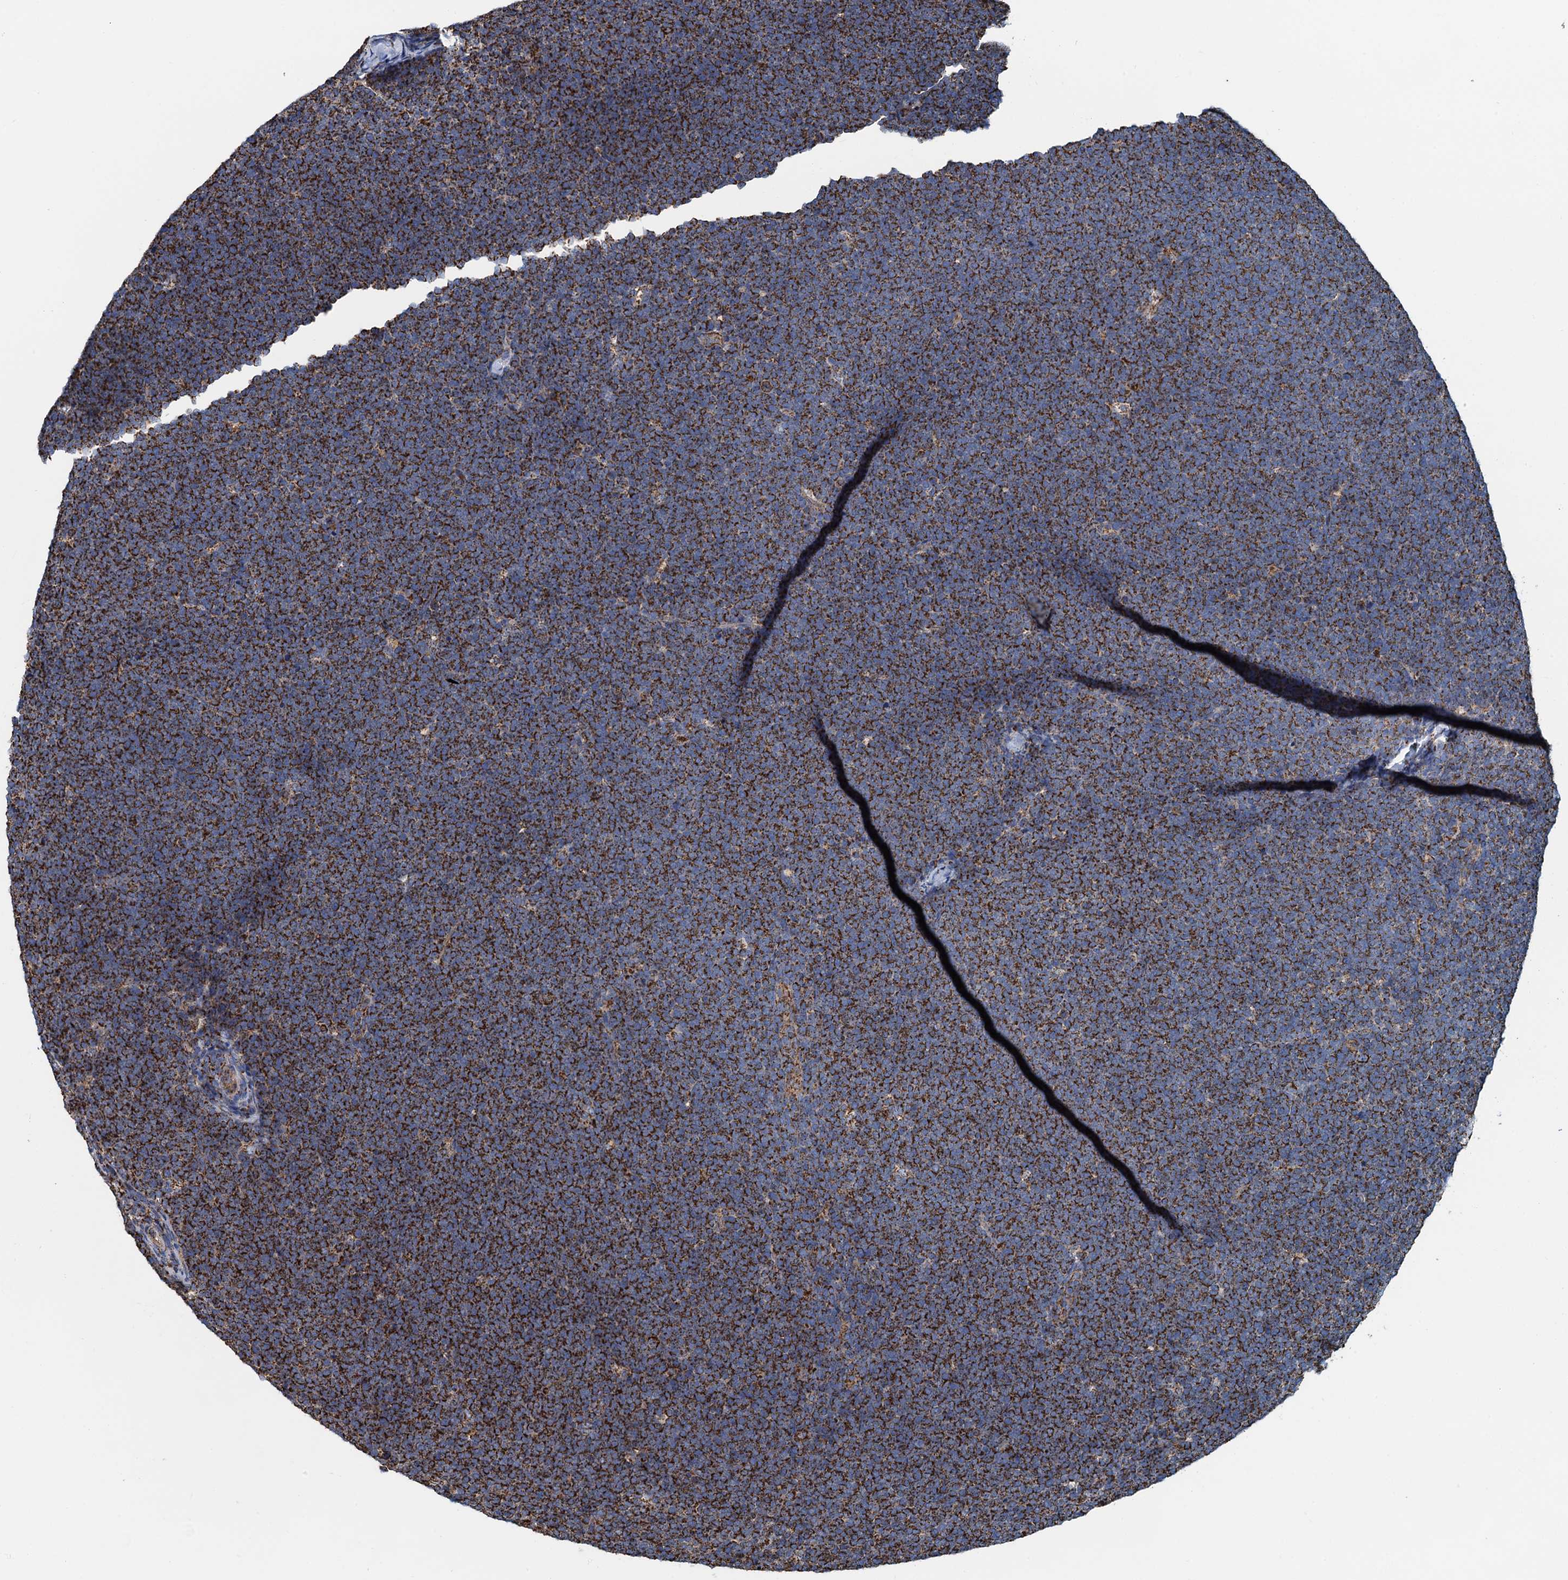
{"staining": {"intensity": "strong", "quantity": ">75%", "location": "cytoplasmic/membranous"}, "tissue": "lymphoma", "cell_type": "Tumor cells", "image_type": "cancer", "snomed": [{"axis": "morphology", "description": "Malignant lymphoma, non-Hodgkin's type, High grade"}, {"axis": "topography", "description": "Lymph node"}], "caption": "Immunohistochemistry (IHC) micrograph of neoplastic tissue: lymphoma stained using IHC exhibits high levels of strong protein expression localized specifically in the cytoplasmic/membranous of tumor cells, appearing as a cytoplasmic/membranous brown color.", "gene": "AAGAB", "patient": {"sex": "male", "age": 13}}